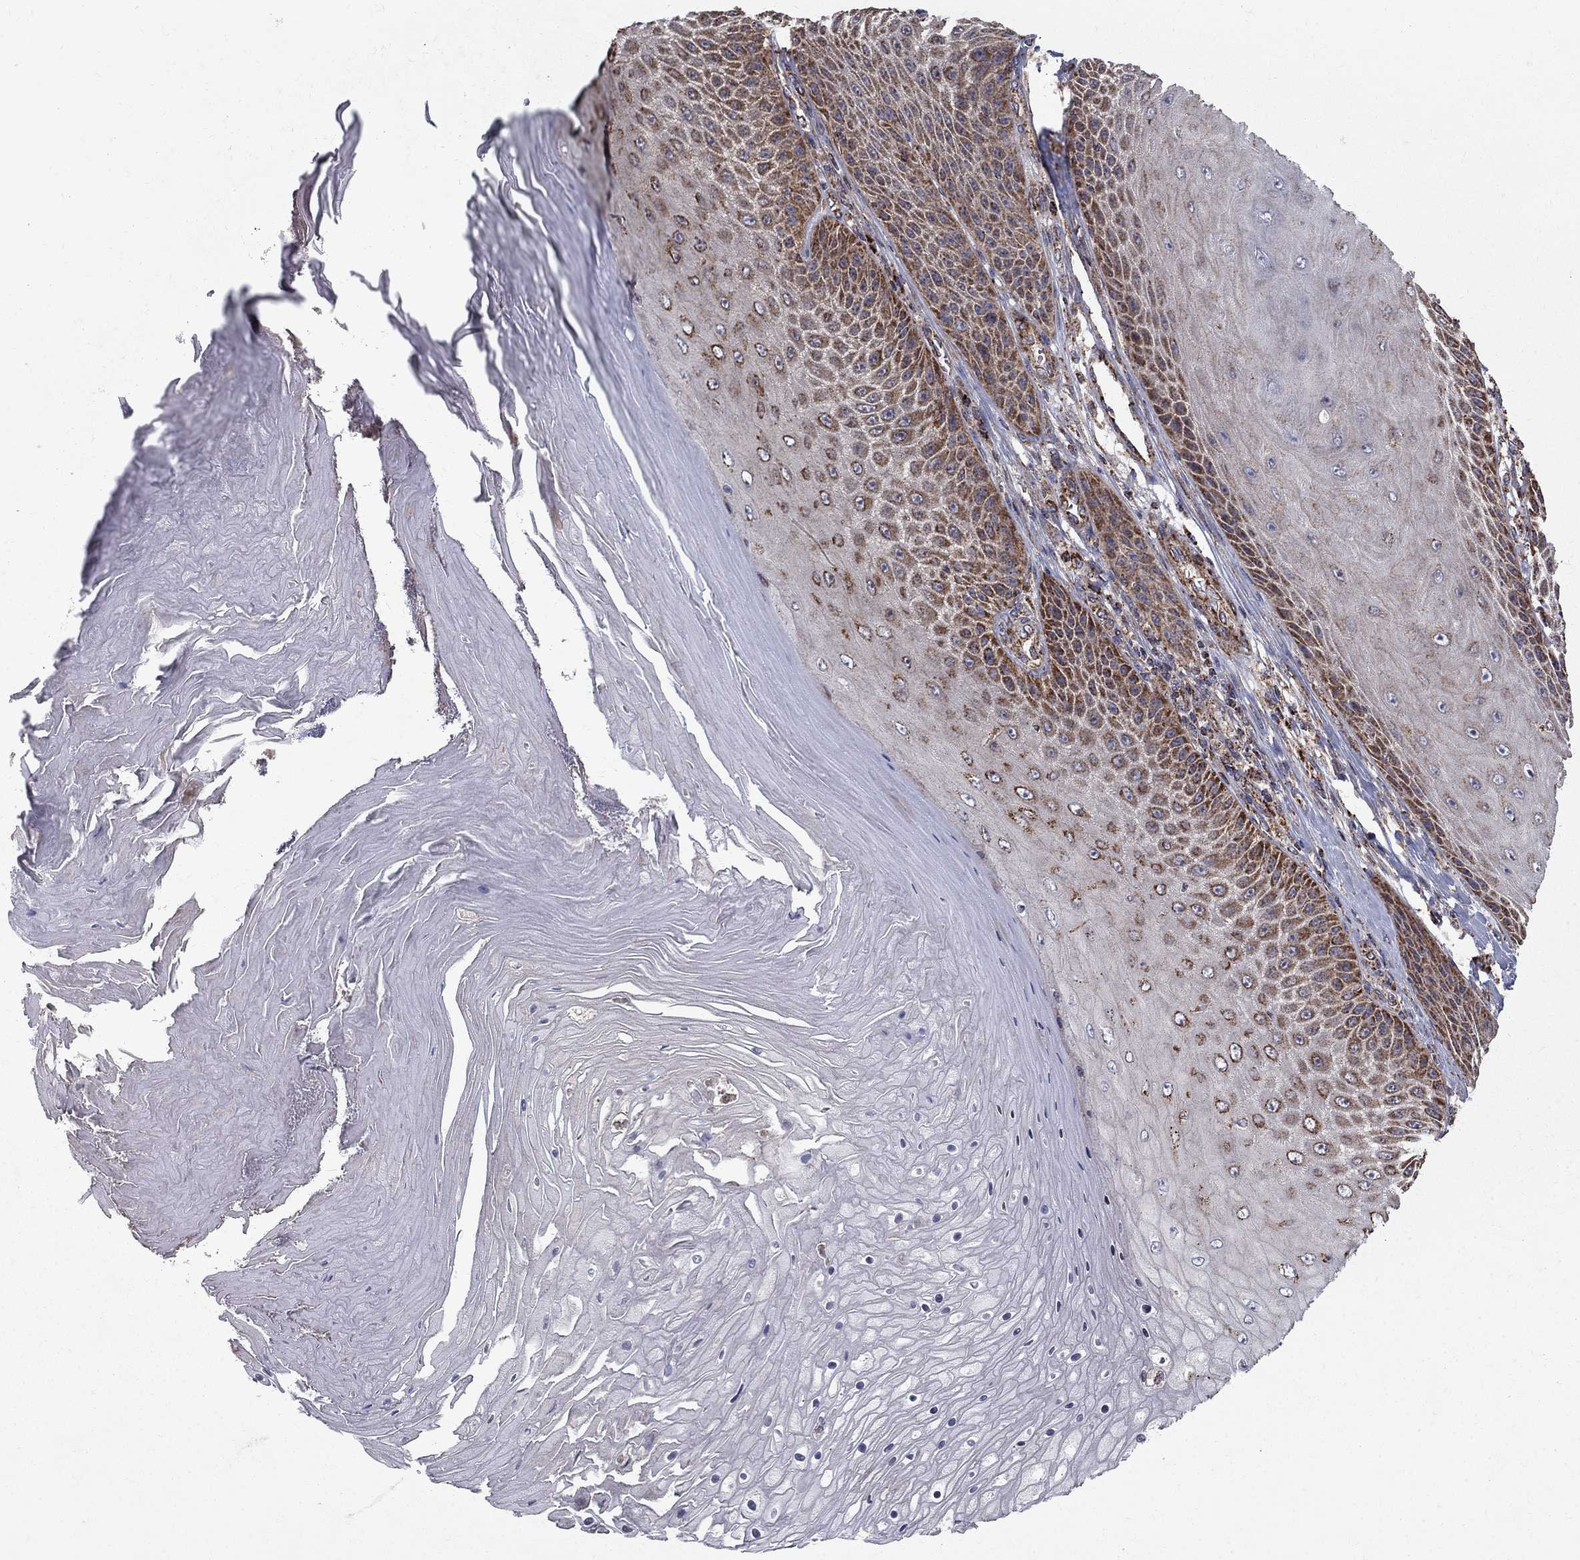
{"staining": {"intensity": "strong", "quantity": "25%-75%", "location": "cytoplasmic/membranous"}, "tissue": "skin cancer", "cell_type": "Tumor cells", "image_type": "cancer", "snomed": [{"axis": "morphology", "description": "Squamous cell carcinoma, NOS"}, {"axis": "topography", "description": "Skin"}], "caption": "The histopathology image shows staining of skin squamous cell carcinoma, revealing strong cytoplasmic/membranous protein staining (brown color) within tumor cells. (Brightfield microscopy of DAB IHC at high magnification).", "gene": "NDUFS8", "patient": {"sex": "male", "age": 62}}